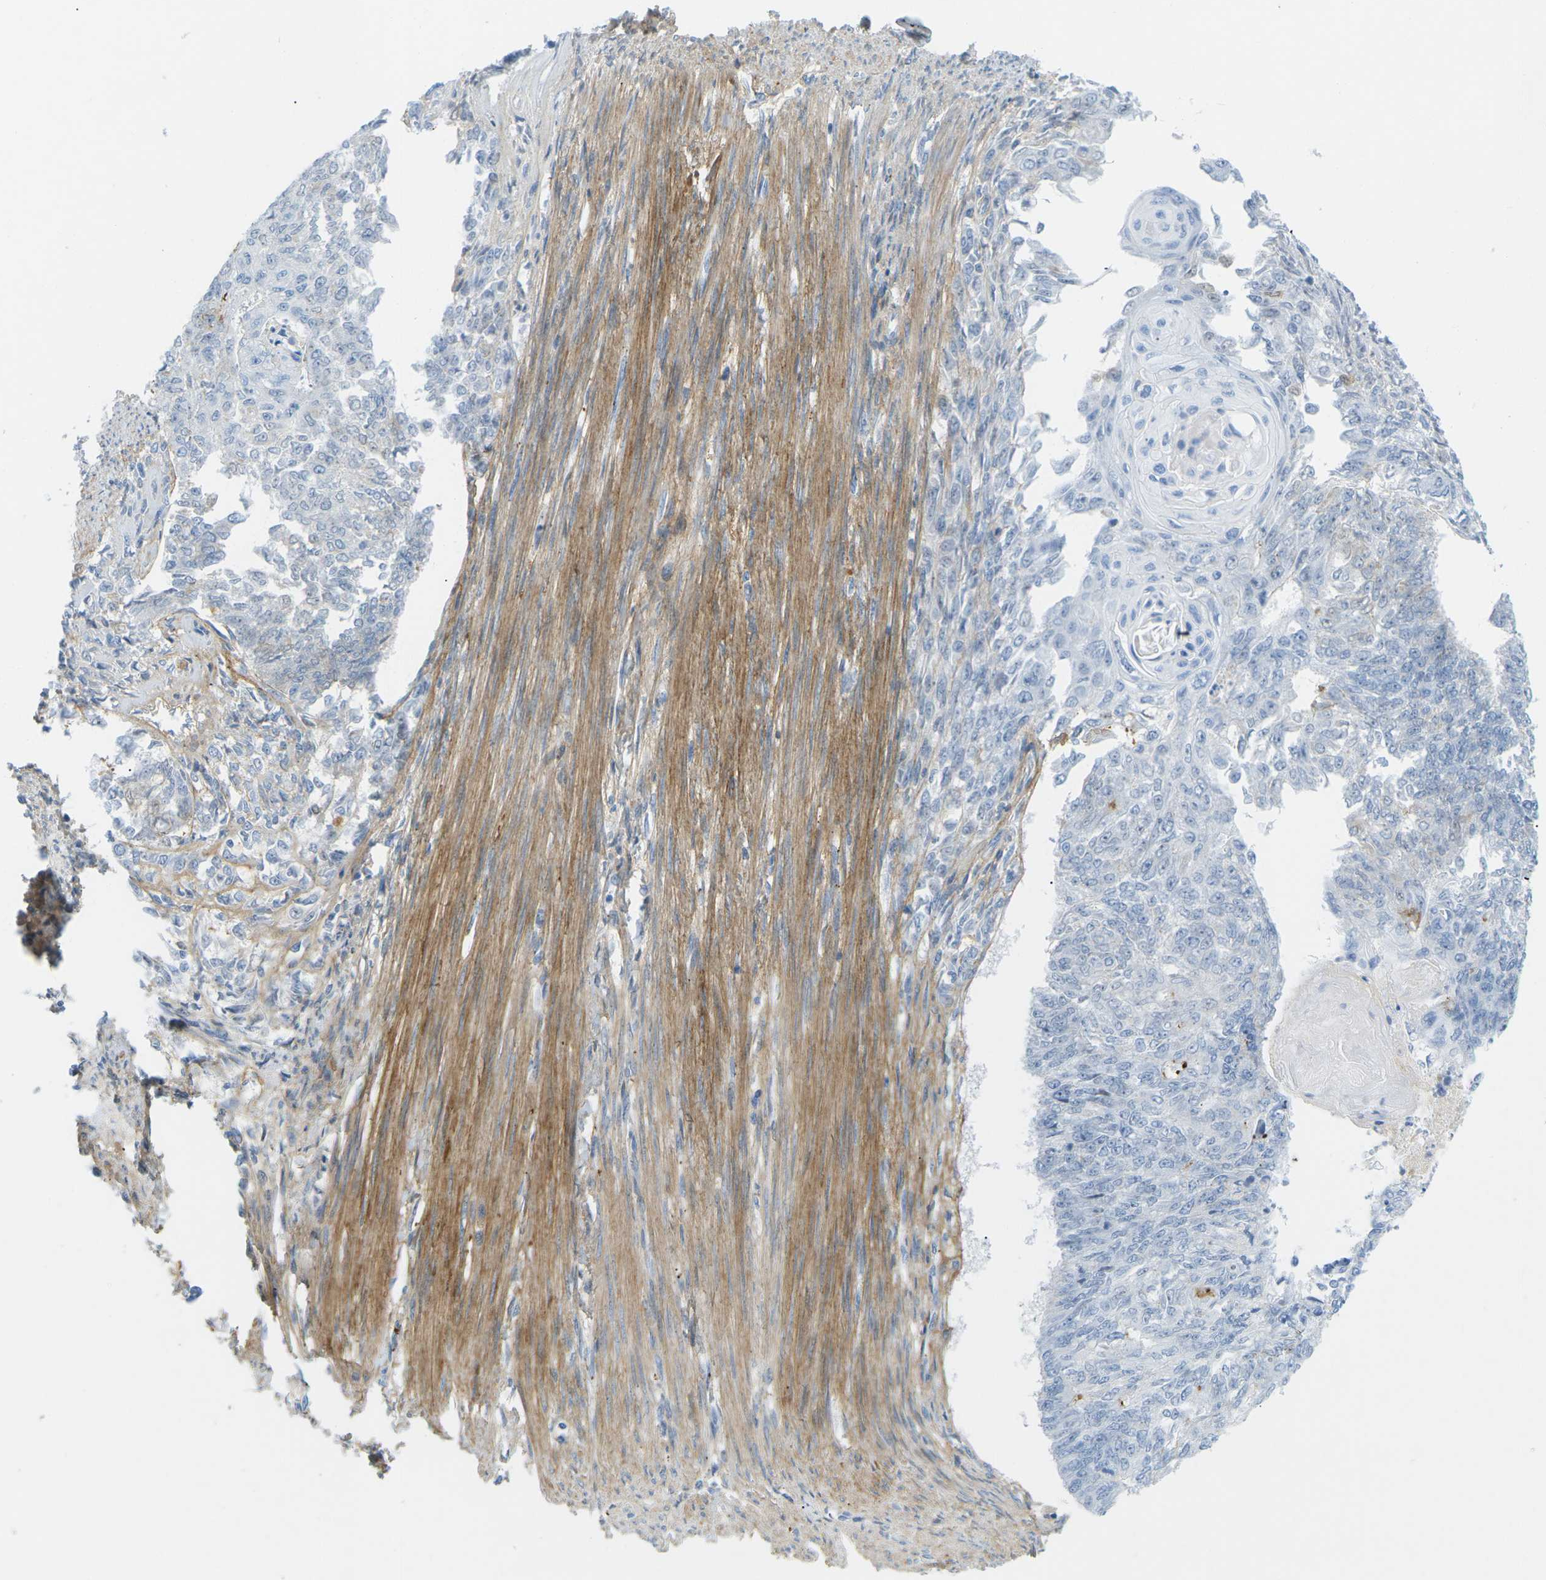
{"staining": {"intensity": "negative", "quantity": "none", "location": "none"}, "tissue": "endometrial cancer", "cell_type": "Tumor cells", "image_type": "cancer", "snomed": [{"axis": "morphology", "description": "Adenocarcinoma, NOS"}, {"axis": "topography", "description": "Endometrium"}], "caption": "DAB immunohistochemical staining of human endometrial adenocarcinoma reveals no significant expression in tumor cells.", "gene": "HLTF", "patient": {"sex": "female", "age": 32}}